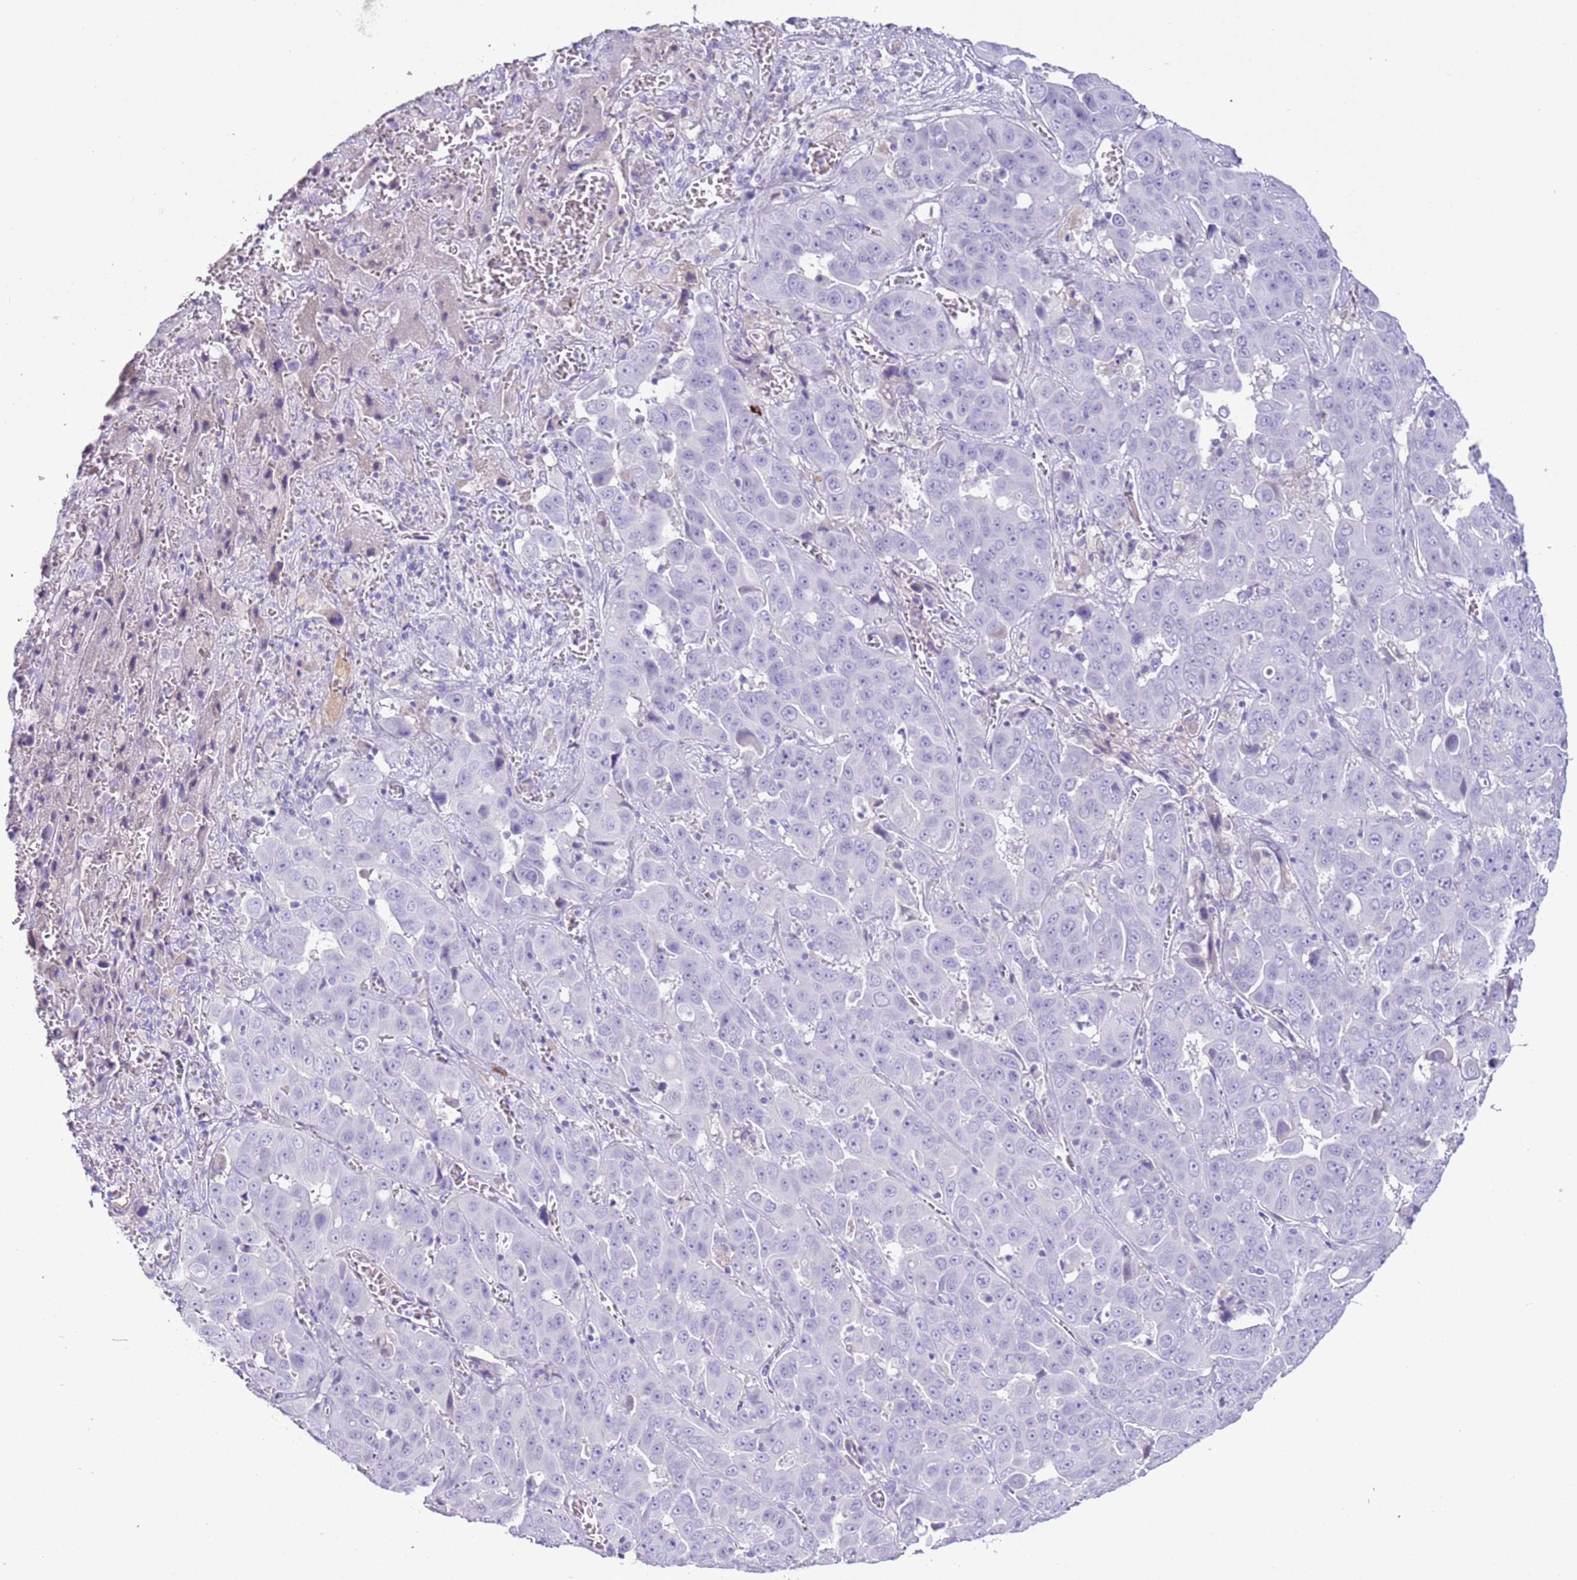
{"staining": {"intensity": "negative", "quantity": "none", "location": "none"}, "tissue": "liver cancer", "cell_type": "Tumor cells", "image_type": "cancer", "snomed": [{"axis": "morphology", "description": "Cholangiocarcinoma"}, {"axis": "topography", "description": "Liver"}], "caption": "Cholangiocarcinoma (liver) was stained to show a protein in brown. There is no significant positivity in tumor cells. (DAB (3,3'-diaminobenzidine) immunohistochemistry (IHC) visualized using brightfield microscopy, high magnification).", "gene": "IGKV3D-11", "patient": {"sex": "female", "age": 52}}